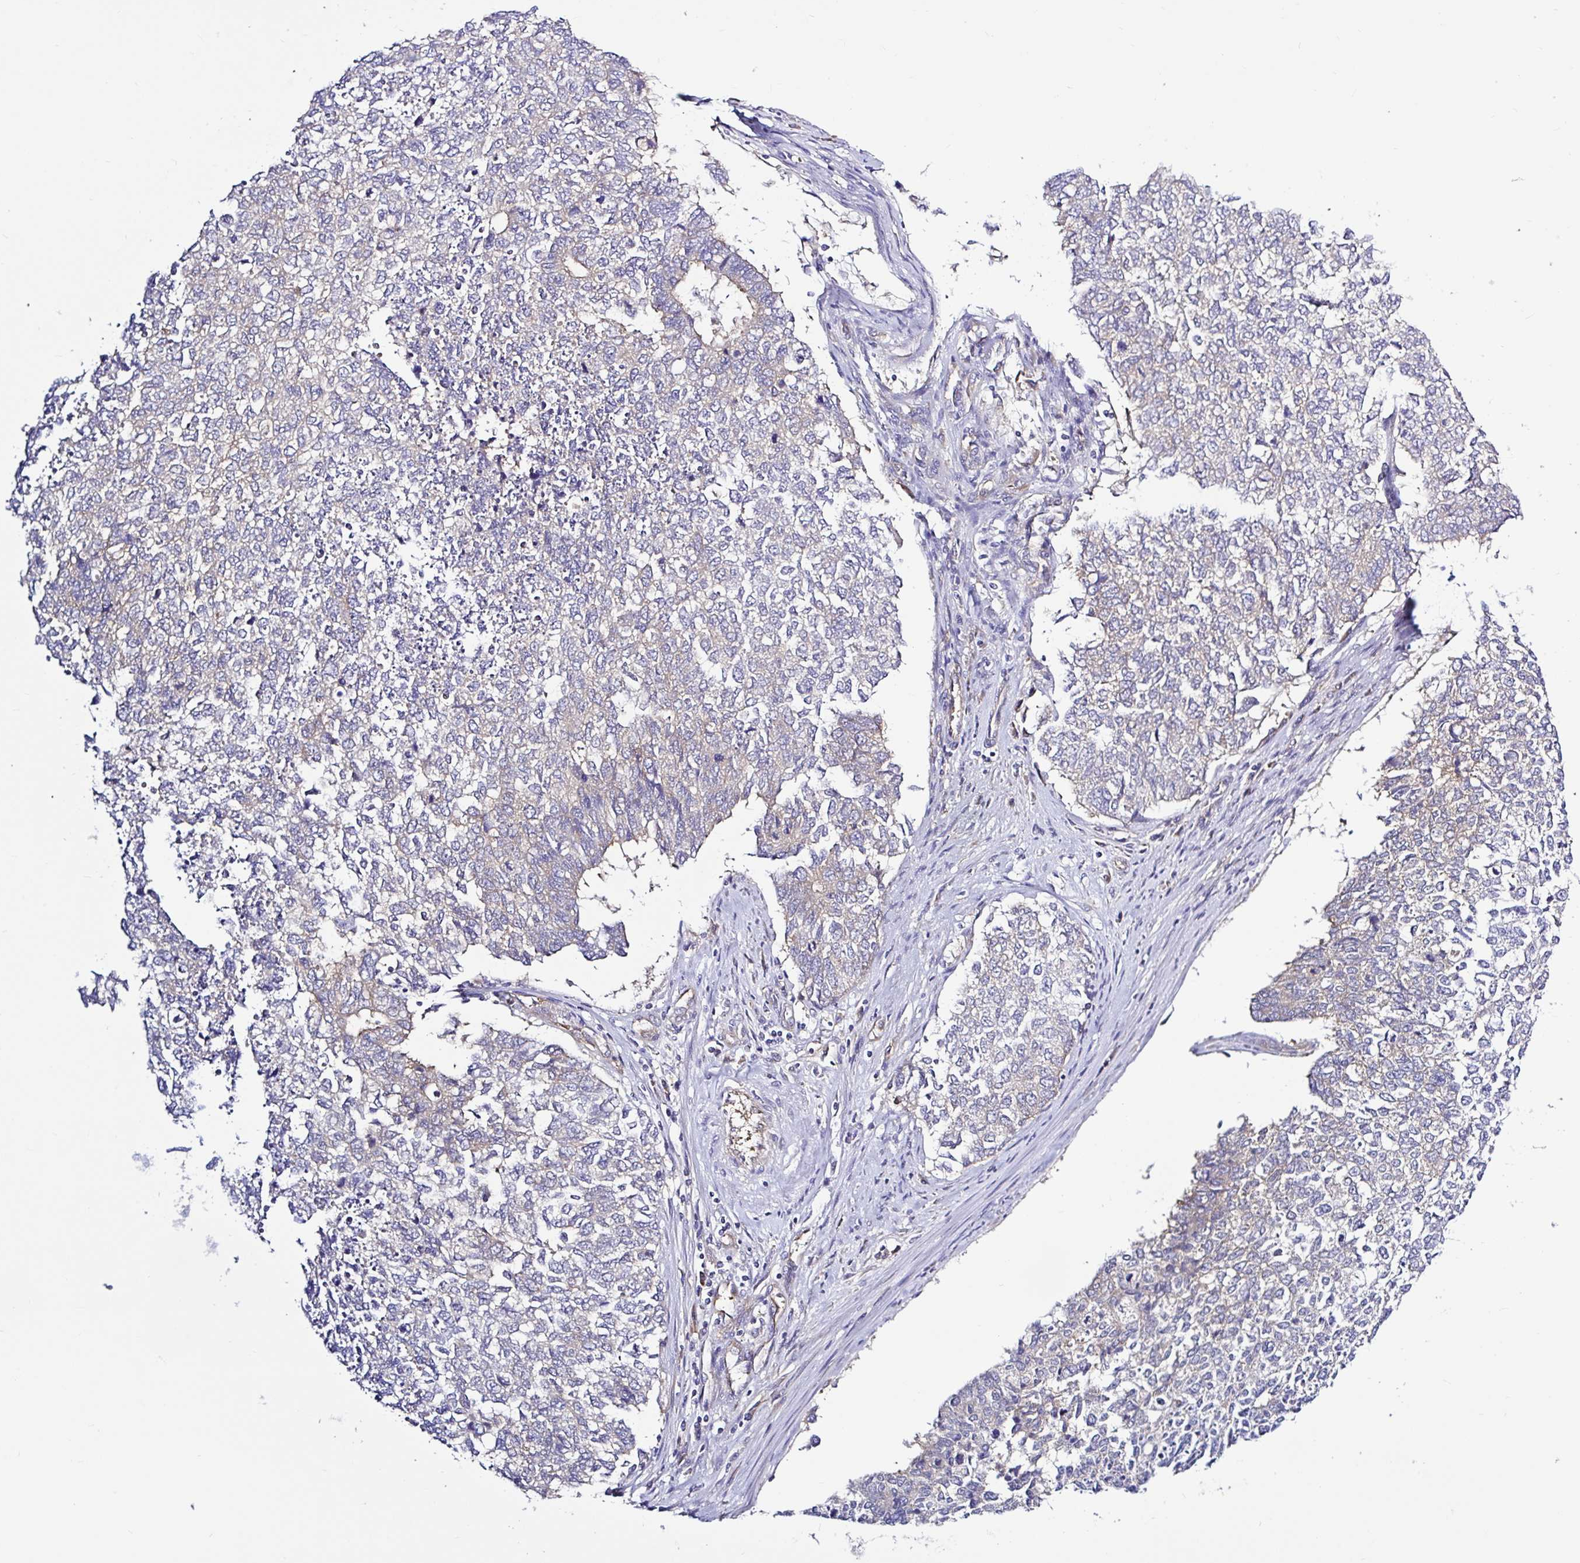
{"staining": {"intensity": "negative", "quantity": "none", "location": "none"}, "tissue": "cervical cancer", "cell_type": "Tumor cells", "image_type": "cancer", "snomed": [{"axis": "morphology", "description": "Adenocarcinoma, NOS"}, {"axis": "topography", "description": "Cervix"}], "caption": "Cervical cancer (adenocarcinoma) was stained to show a protein in brown. There is no significant staining in tumor cells.", "gene": "LARS1", "patient": {"sex": "female", "age": 63}}